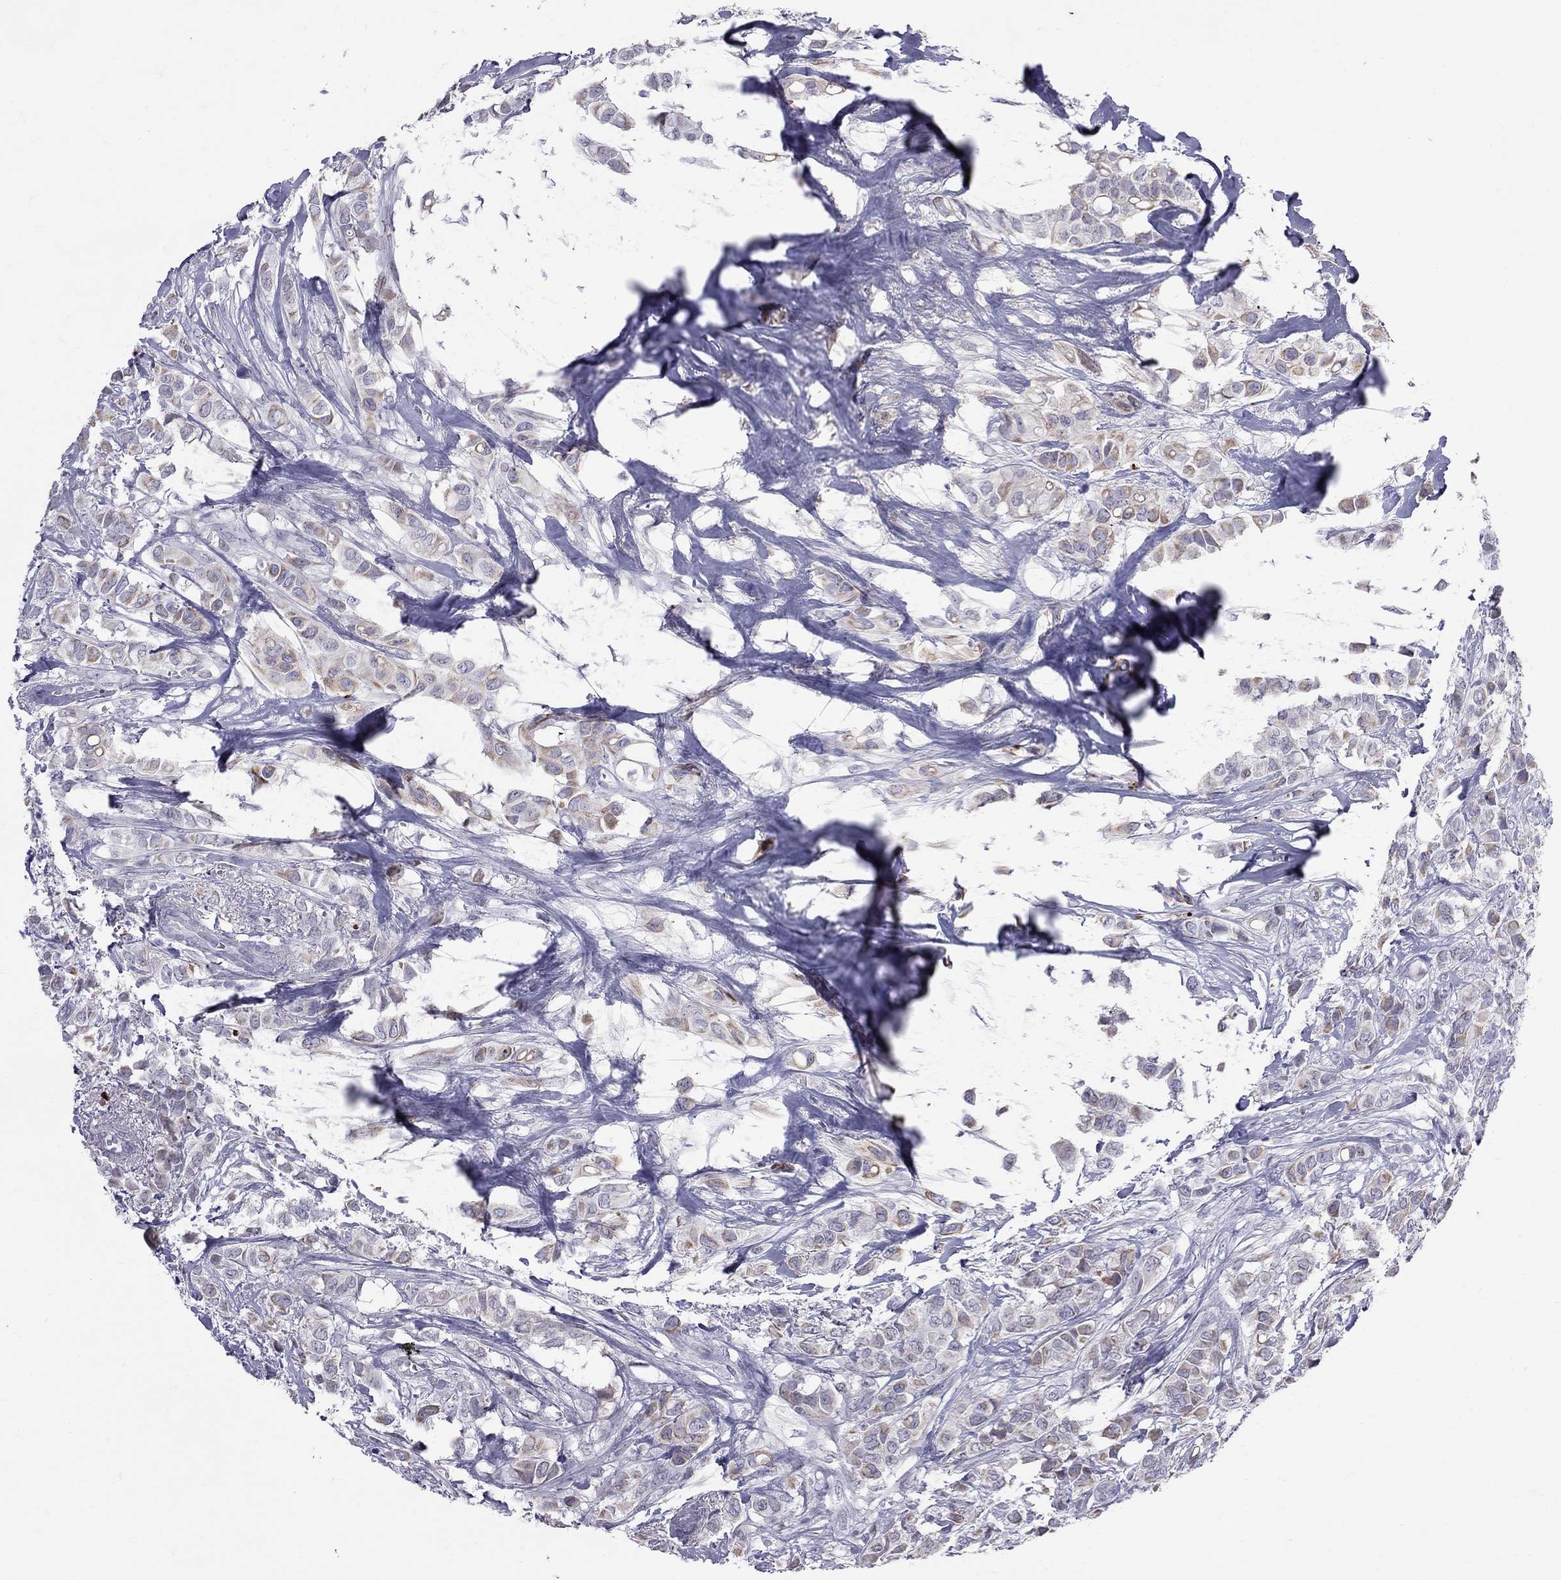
{"staining": {"intensity": "moderate", "quantity": "<25%", "location": "cytoplasmic/membranous"}, "tissue": "breast cancer", "cell_type": "Tumor cells", "image_type": "cancer", "snomed": [{"axis": "morphology", "description": "Duct carcinoma"}, {"axis": "topography", "description": "Breast"}], "caption": "Immunohistochemistry staining of breast invasive ductal carcinoma, which exhibits low levels of moderate cytoplasmic/membranous expression in about <25% of tumor cells indicating moderate cytoplasmic/membranous protein staining. The staining was performed using DAB (brown) for protein detection and nuclei were counterstained in hematoxylin (blue).", "gene": "MUC15", "patient": {"sex": "female", "age": 85}}